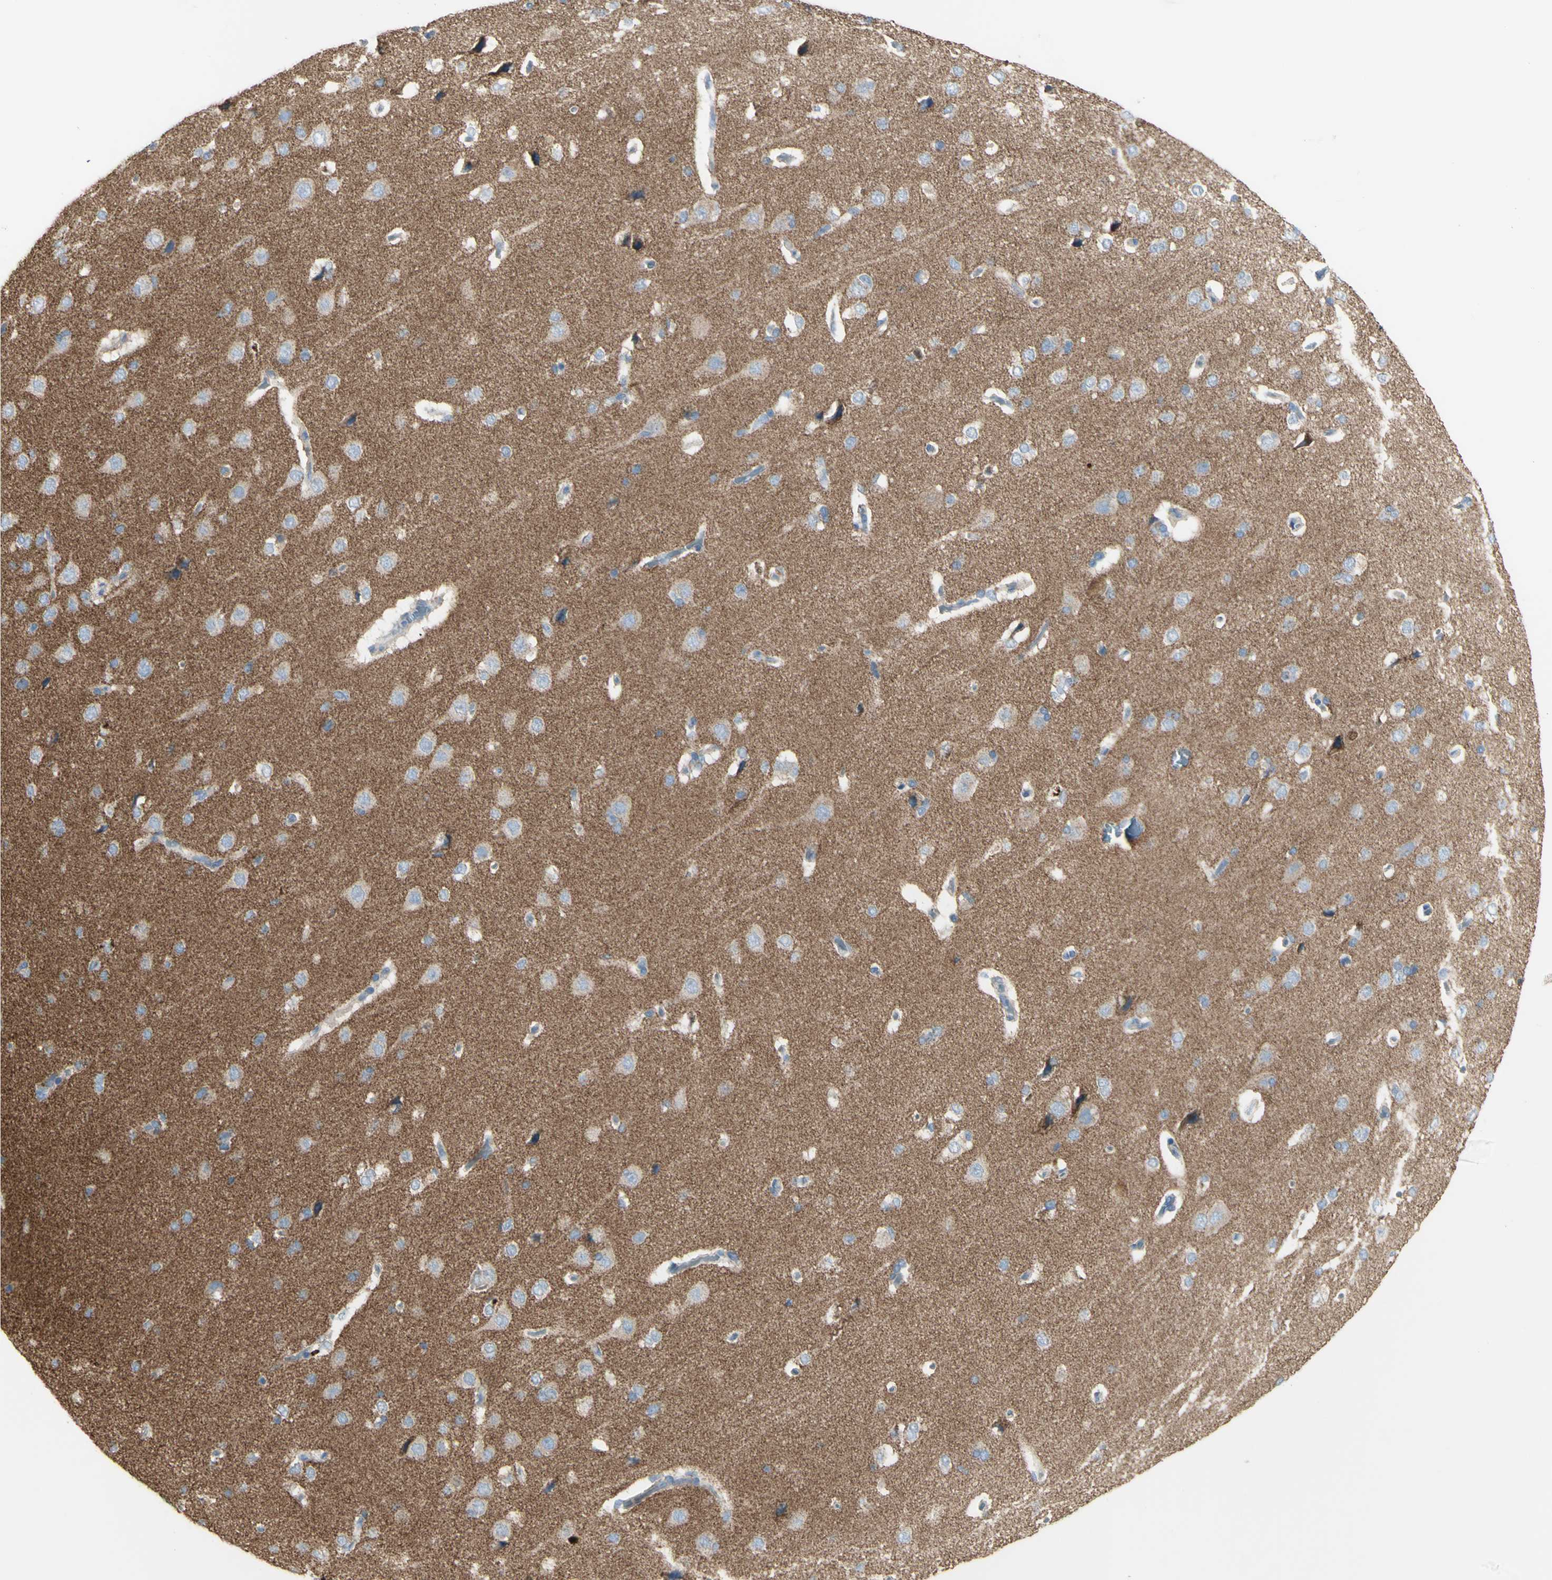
{"staining": {"intensity": "weak", "quantity": ">75%", "location": "cytoplasmic/membranous"}, "tissue": "cerebral cortex", "cell_type": "Endothelial cells", "image_type": "normal", "snomed": [{"axis": "morphology", "description": "Normal tissue, NOS"}, {"axis": "topography", "description": "Cerebral cortex"}], "caption": "Brown immunohistochemical staining in benign cerebral cortex shows weak cytoplasmic/membranous positivity in about >75% of endothelial cells. (brown staining indicates protein expression, while blue staining denotes nuclei).", "gene": "CNTNAP1", "patient": {"sex": "male", "age": 62}}